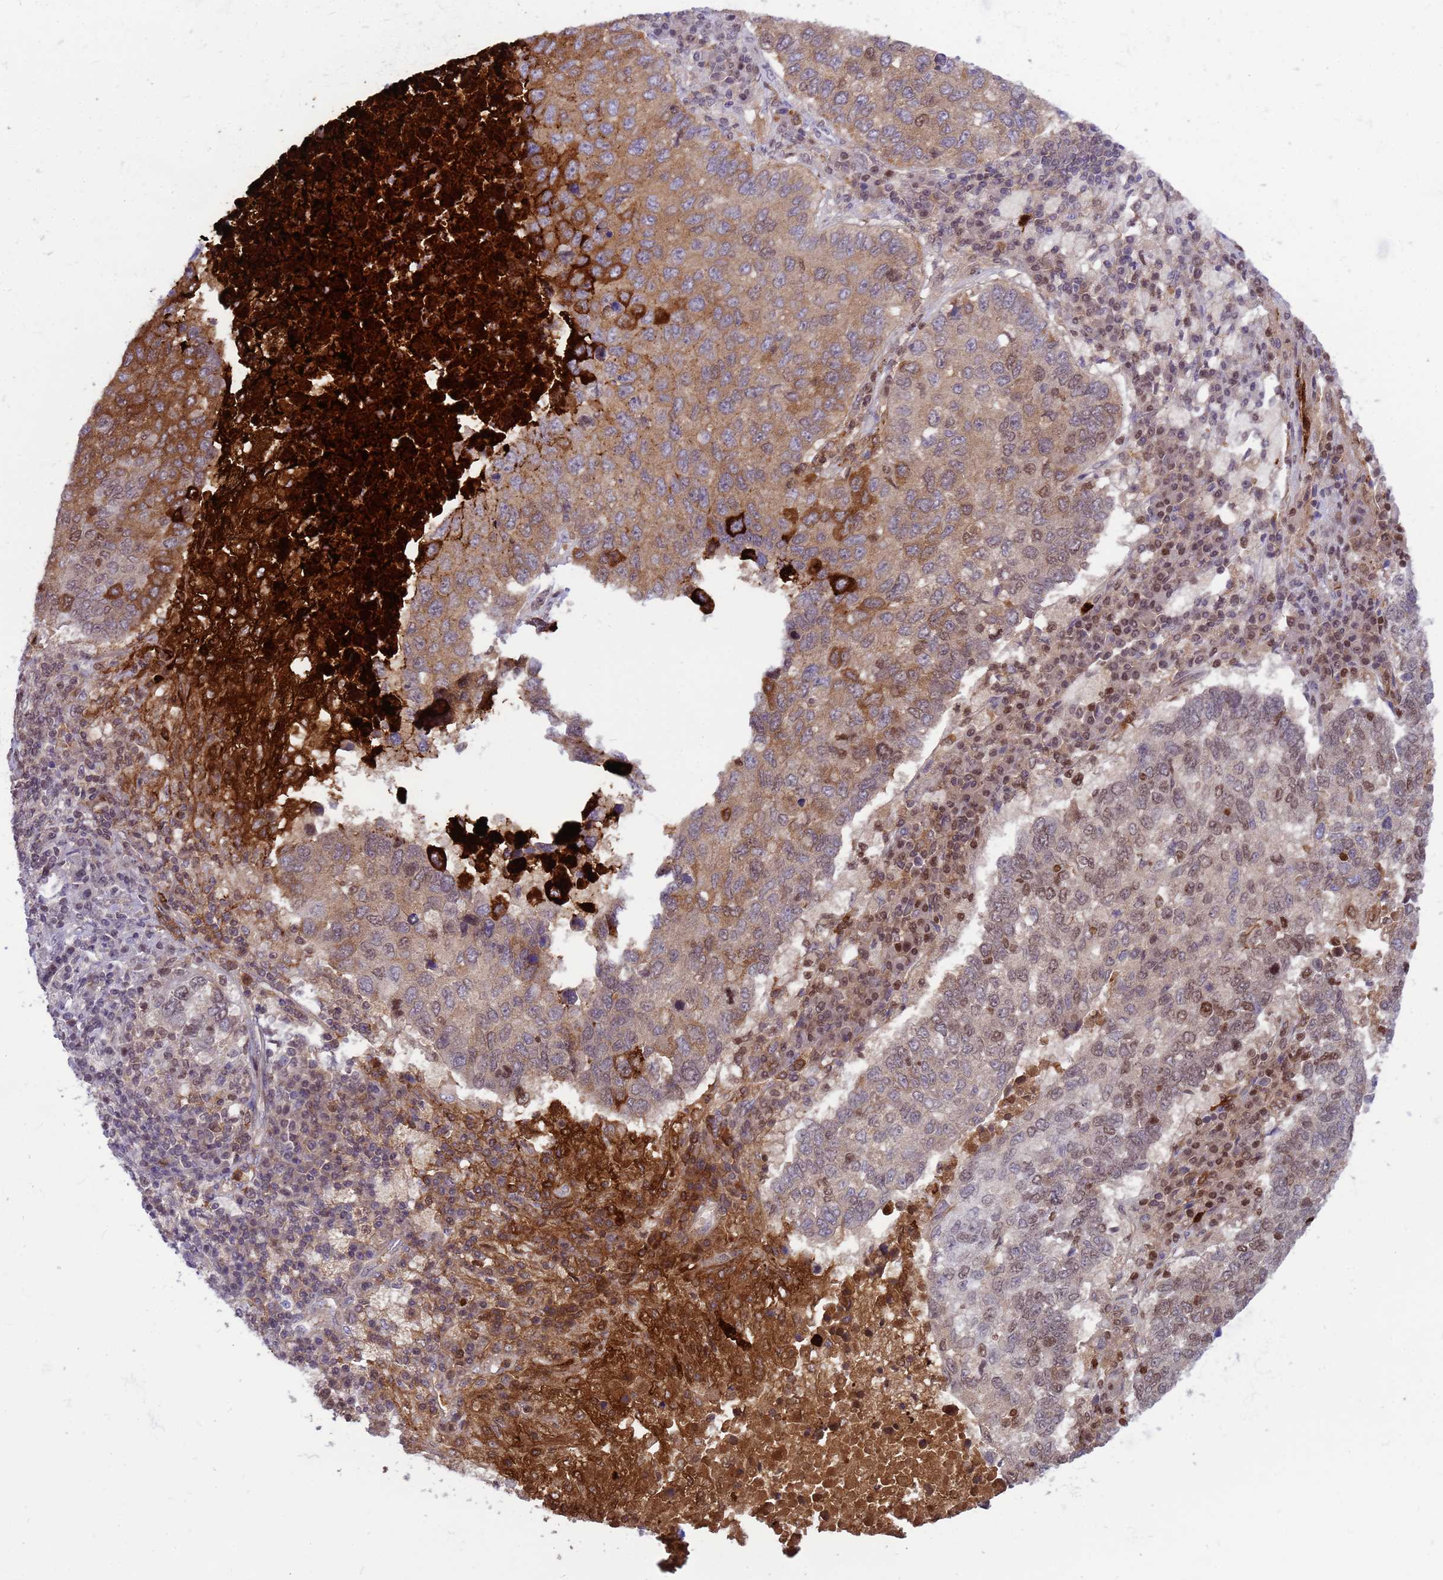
{"staining": {"intensity": "moderate", "quantity": "25%-75%", "location": "cytoplasmic/membranous,nuclear"}, "tissue": "lung cancer", "cell_type": "Tumor cells", "image_type": "cancer", "snomed": [{"axis": "morphology", "description": "Squamous cell carcinoma, NOS"}, {"axis": "topography", "description": "Lung"}], "caption": "Lung cancer (squamous cell carcinoma) stained with immunohistochemistry demonstrates moderate cytoplasmic/membranous and nuclear staining in approximately 25%-75% of tumor cells. The staining was performed using DAB to visualize the protein expression in brown, while the nuclei were stained in blue with hematoxylin (Magnification: 20x).", "gene": "ORM1", "patient": {"sex": "male", "age": 73}}